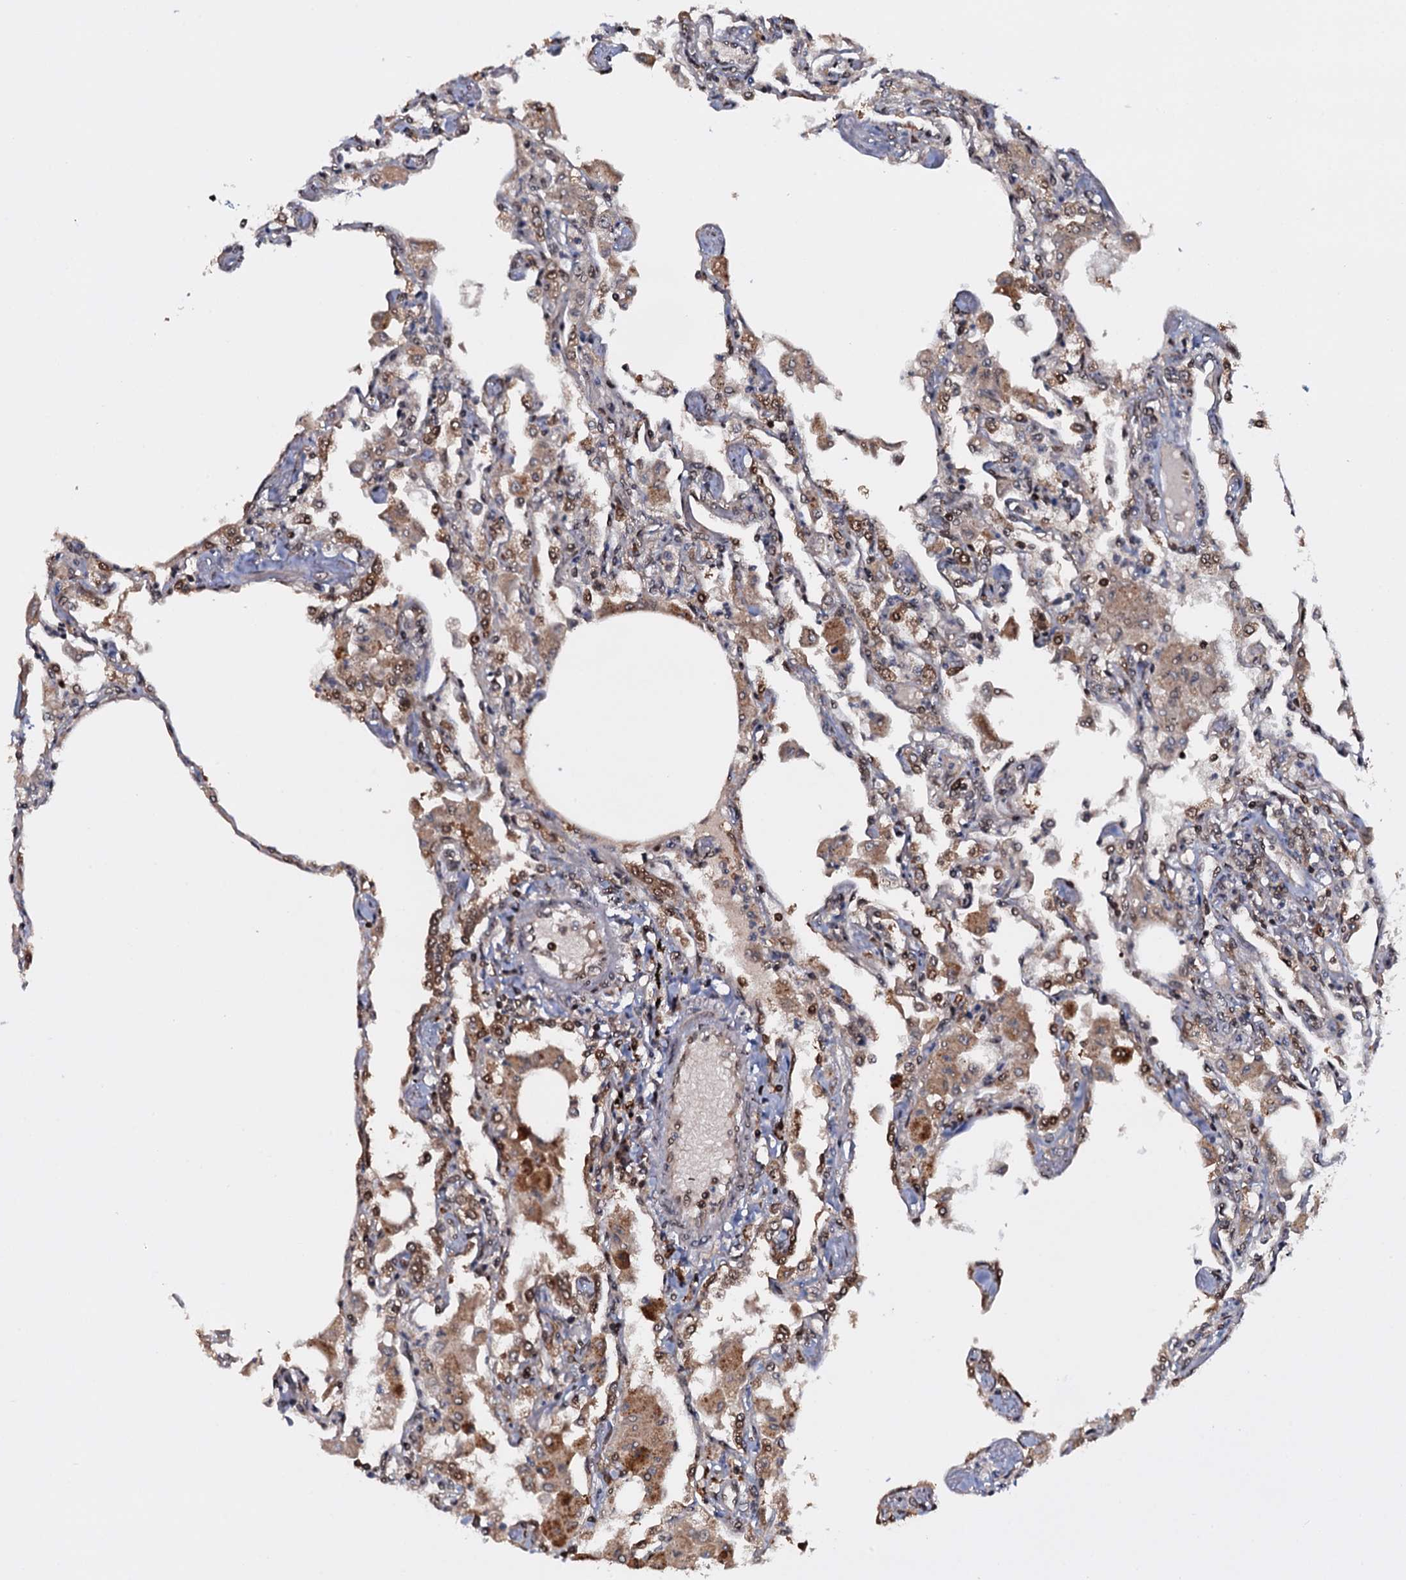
{"staining": {"intensity": "moderate", "quantity": "<25%", "location": "cytoplasmic/membranous"}, "tissue": "lung", "cell_type": "Alveolar cells", "image_type": "normal", "snomed": [{"axis": "morphology", "description": "Normal tissue, NOS"}, {"axis": "topography", "description": "Bronchus"}, {"axis": "topography", "description": "Lung"}], "caption": "Immunohistochemistry micrograph of normal lung: lung stained using immunohistochemistry (IHC) reveals low levels of moderate protein expression localized specifically in the cytoplasmic/membranous of alveolar cells, appearing as a cytoplasmic/membranous brown color.", "gene": "HDDC3", "patient": {"sex": "female", "age": 49}}